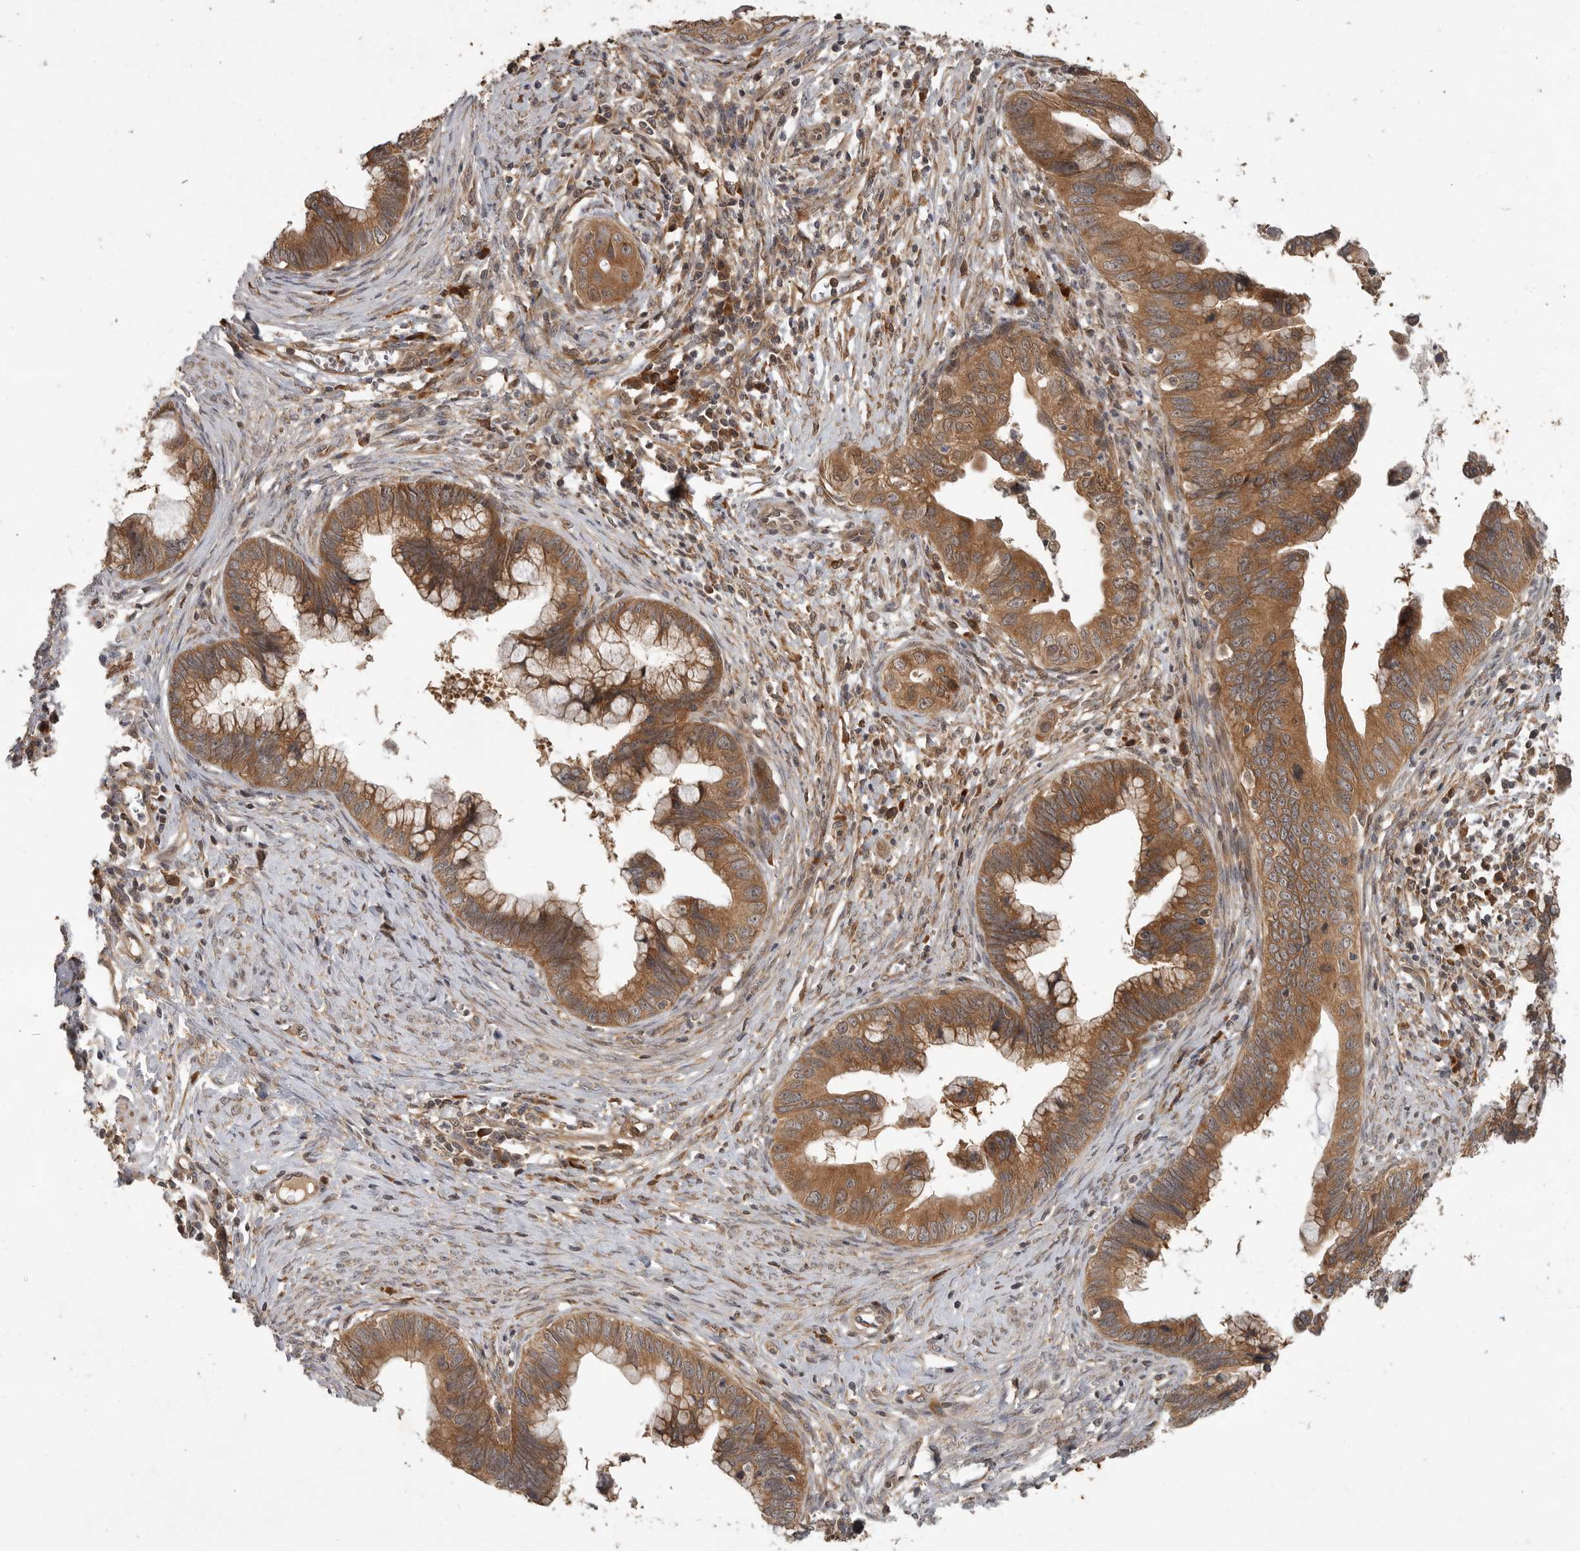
{"staining": {"intensity": "moderate", "quantity": ">75%", "location": "cytoplasmic/membranous"}, "tissue": "cervical cancer", "cell_type": "Tumor cells", "image_type": "cancer", "snomed": [{"axis": "morphology", "description": "Adenocarcinoma, NOS"}, {"axis": "topography", "description": "Cervix"}], "caption": "The image reveals a brown stain indicating the presence of a protein in the cytoplasmic/membranous of tumor cells in cervical cancer. (DAB IHC, brown staining for protein, blue staining for nuclei).", "gene": "OSBPL9", "patient": {"sex": "female", "age": 44}}